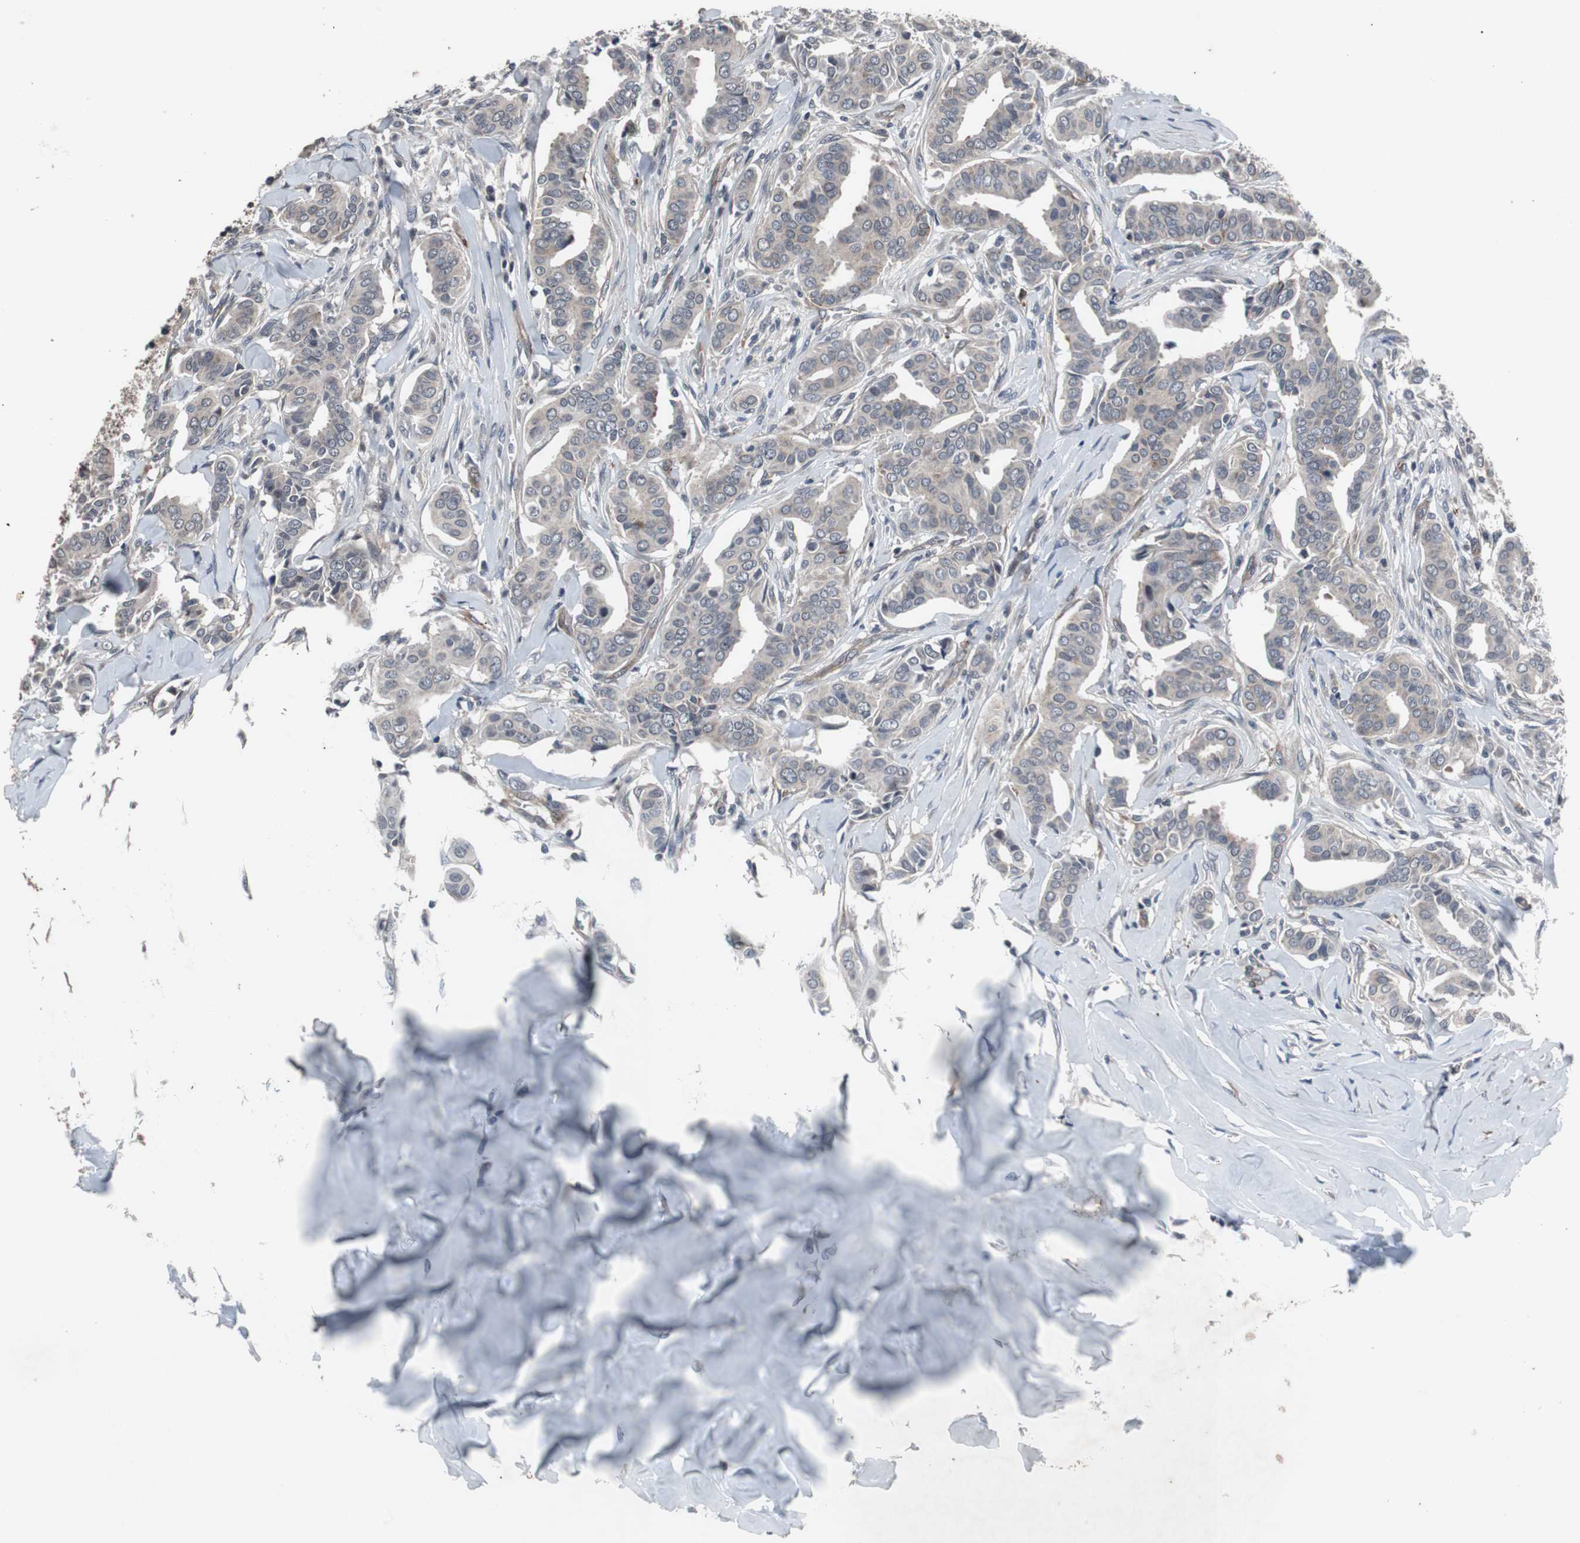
{"staining": {"intensity": "weak", "quantity": "25%-75%", "location": "cytoplasmic/membranous"}, "tissue": "head and neck cancer", "cell_type": "Tumor cells", "image_type": "cancer", "snomed": [{"axis": "morphology", "description": "Adenocarcinoma, NOS"}, {"axis": "topography", "description": "Salivary gland"}, {"axis": "topography", "description": "Head-Neck"}], "caption": "Protein expression by immunohistochemistry (IHC) exhibits weak cytoplasmic/membranous expression in about 25%-75% of tumor cells in adenocarcinoma (head and neck).", "gene": "CRADD", "patient": {"sex": "female", "age": 59}}